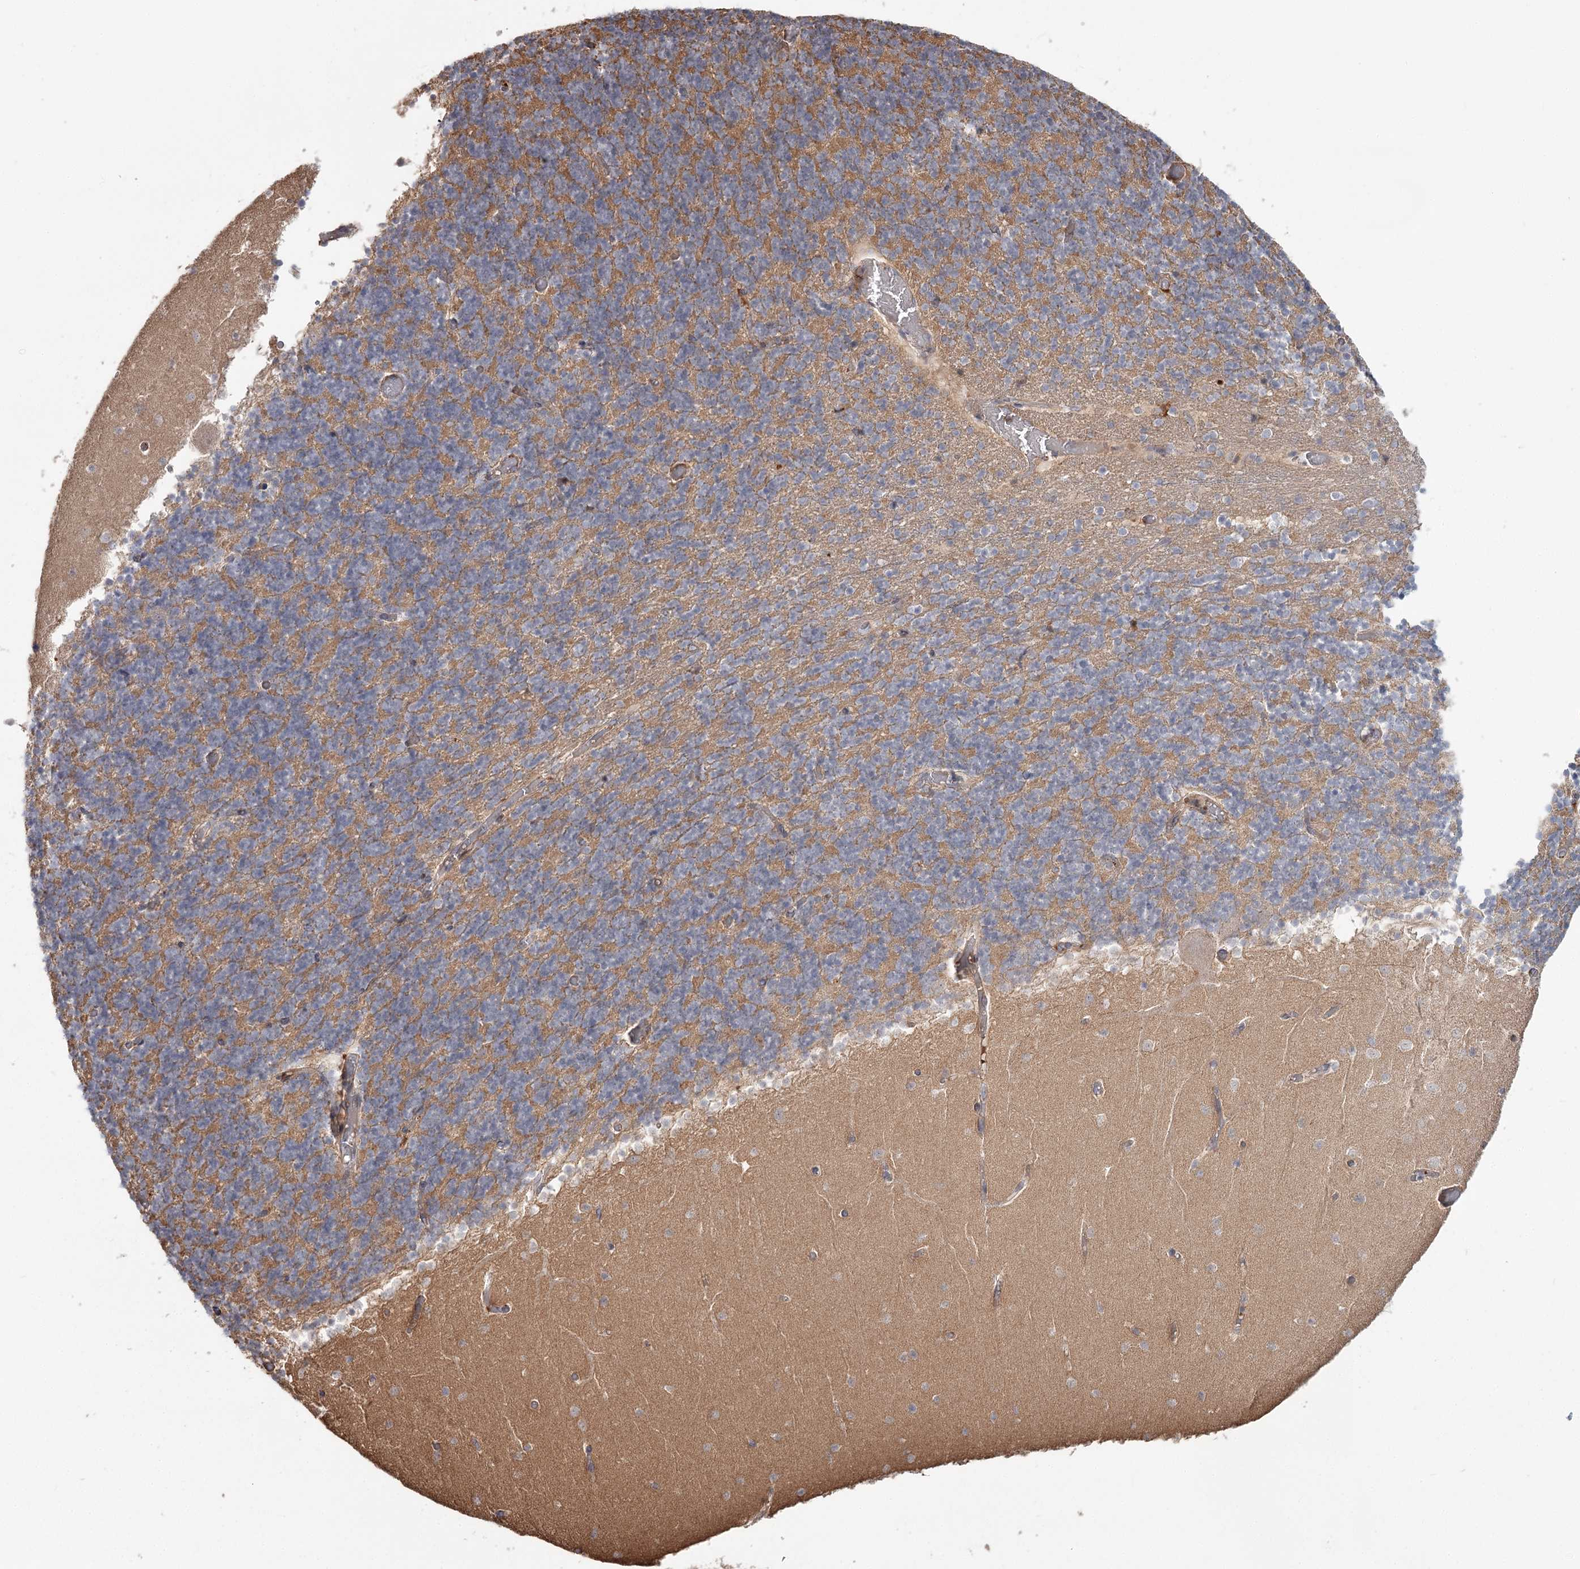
{"staining": {"intensity": "negative", "quantity": "none", "location": "none"}, "tissue": "cerebellum", "cell_type": "Cells in granular layer", "image_type": "normal", "snomed": [{"axis": "morphology", "description": "Normal tissue, NOS"}, {"axis": "topography", "description": "Cerebellum"}], "caption": "Cells in granular layer show no significant protein staining in benign cerebellum.", "gene": "DHRS9", "patient": {"sex": "female", "age": 28}}